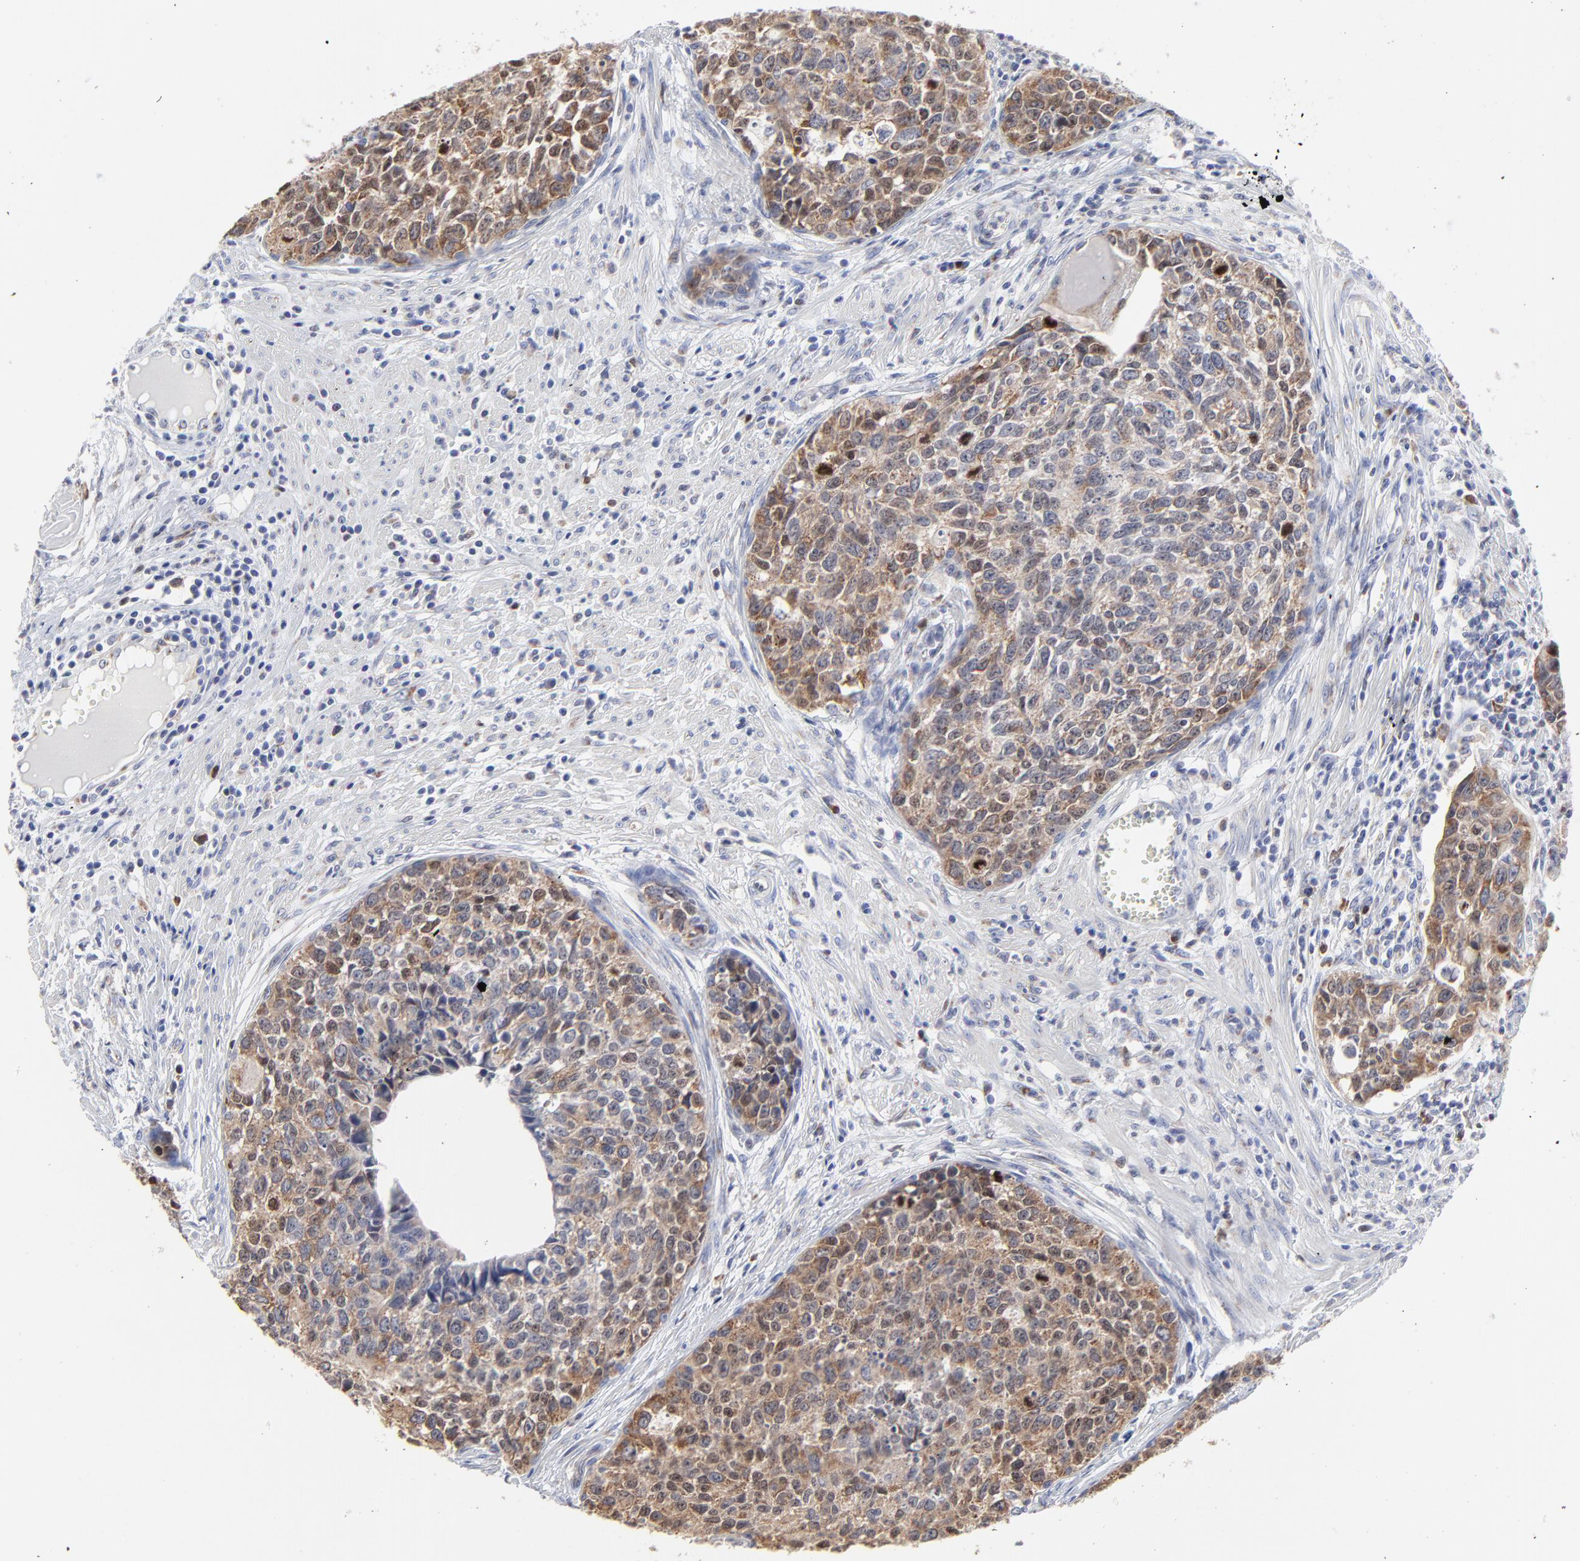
{"staining": {"intensity": "moderate", "quantity": "25%-75%", "location": "cytoplasmic/membranous"}, "tissue": "urothelial cancer", "cell_type": "Tumor cells", "image_type": "cancer", "snomed": [{"axis": "morphology", "description": "Urothelial carcinoma, High grade"}, {"axis": "topography", "description": "Urinary bladder"}], "caption": "Immunohistochemical staining of urothelial cancer shows moderate cytoplasmic/membranous protein positivity in approximately 25%-75% of tumor cells.", "gene": "NCAPH", "patient": {"sex": "male", "age": 81}}